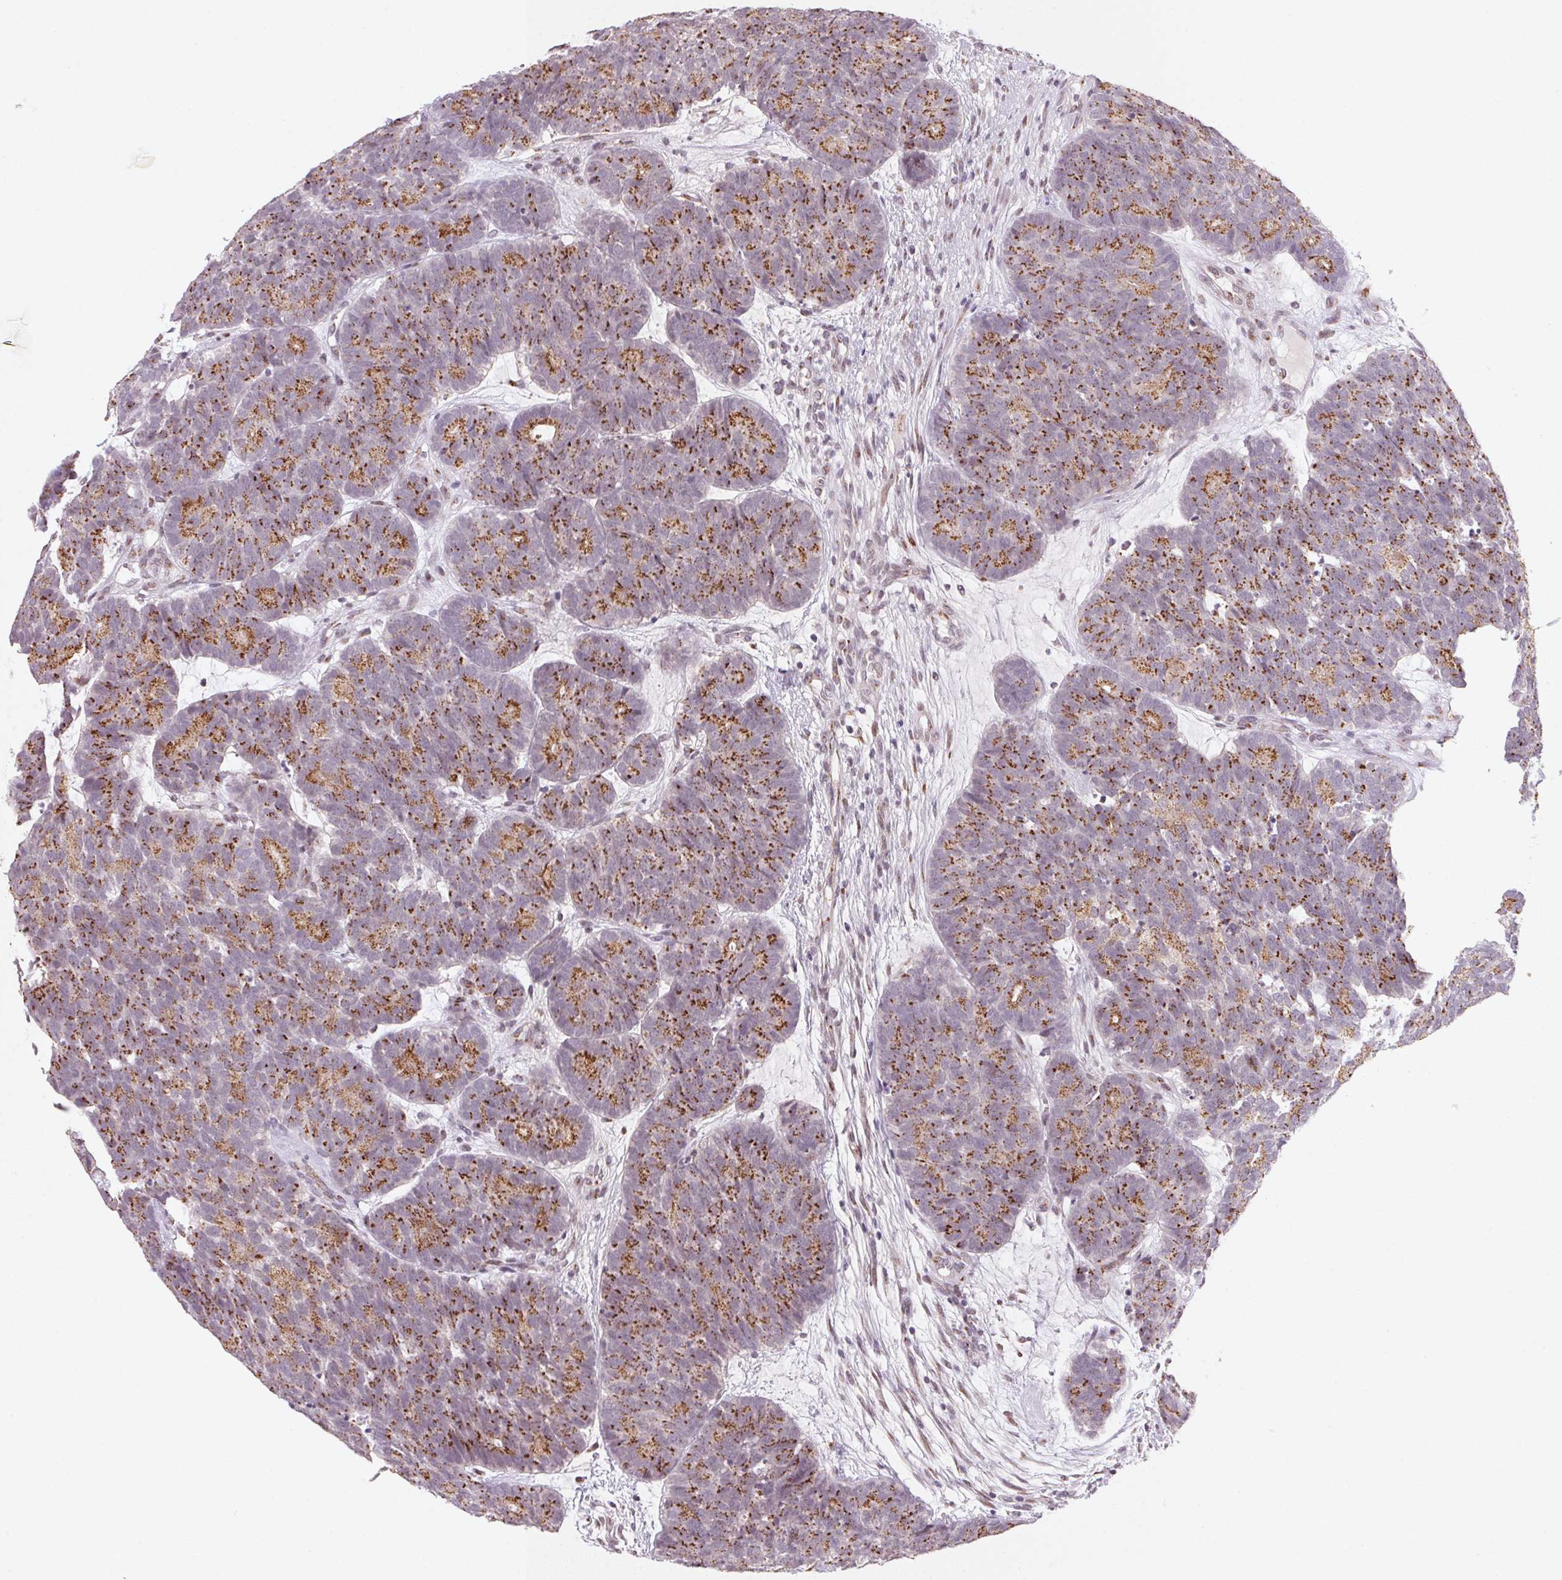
{"staining": {"intensity": "strong", "quantity": ">75%", "location": "cytoplasmic/membranous"}, "tissue": "head and neck cancer", "cell_type": "Tumor cells", "image_type": "cancer", "snomed": [{"axis": "morphology", "description": "Adenocarcinoma, NOS"}, {"axis": "topography", "description": "Head-Neck"}], "caption": "Head and neck cancer stained with immunohistochemistry (IHC) demonstrates strong cytoplasmic/membranous staining in about >75% of tumor cells. (Stains: DAB (3,3'-diaminobenzidine) in brown, nuclei in blue, Microscopy: brightfield microscopy at high magnification).", "gene": "RAB22A", "patient": {"sex": "female", "age": 81}}